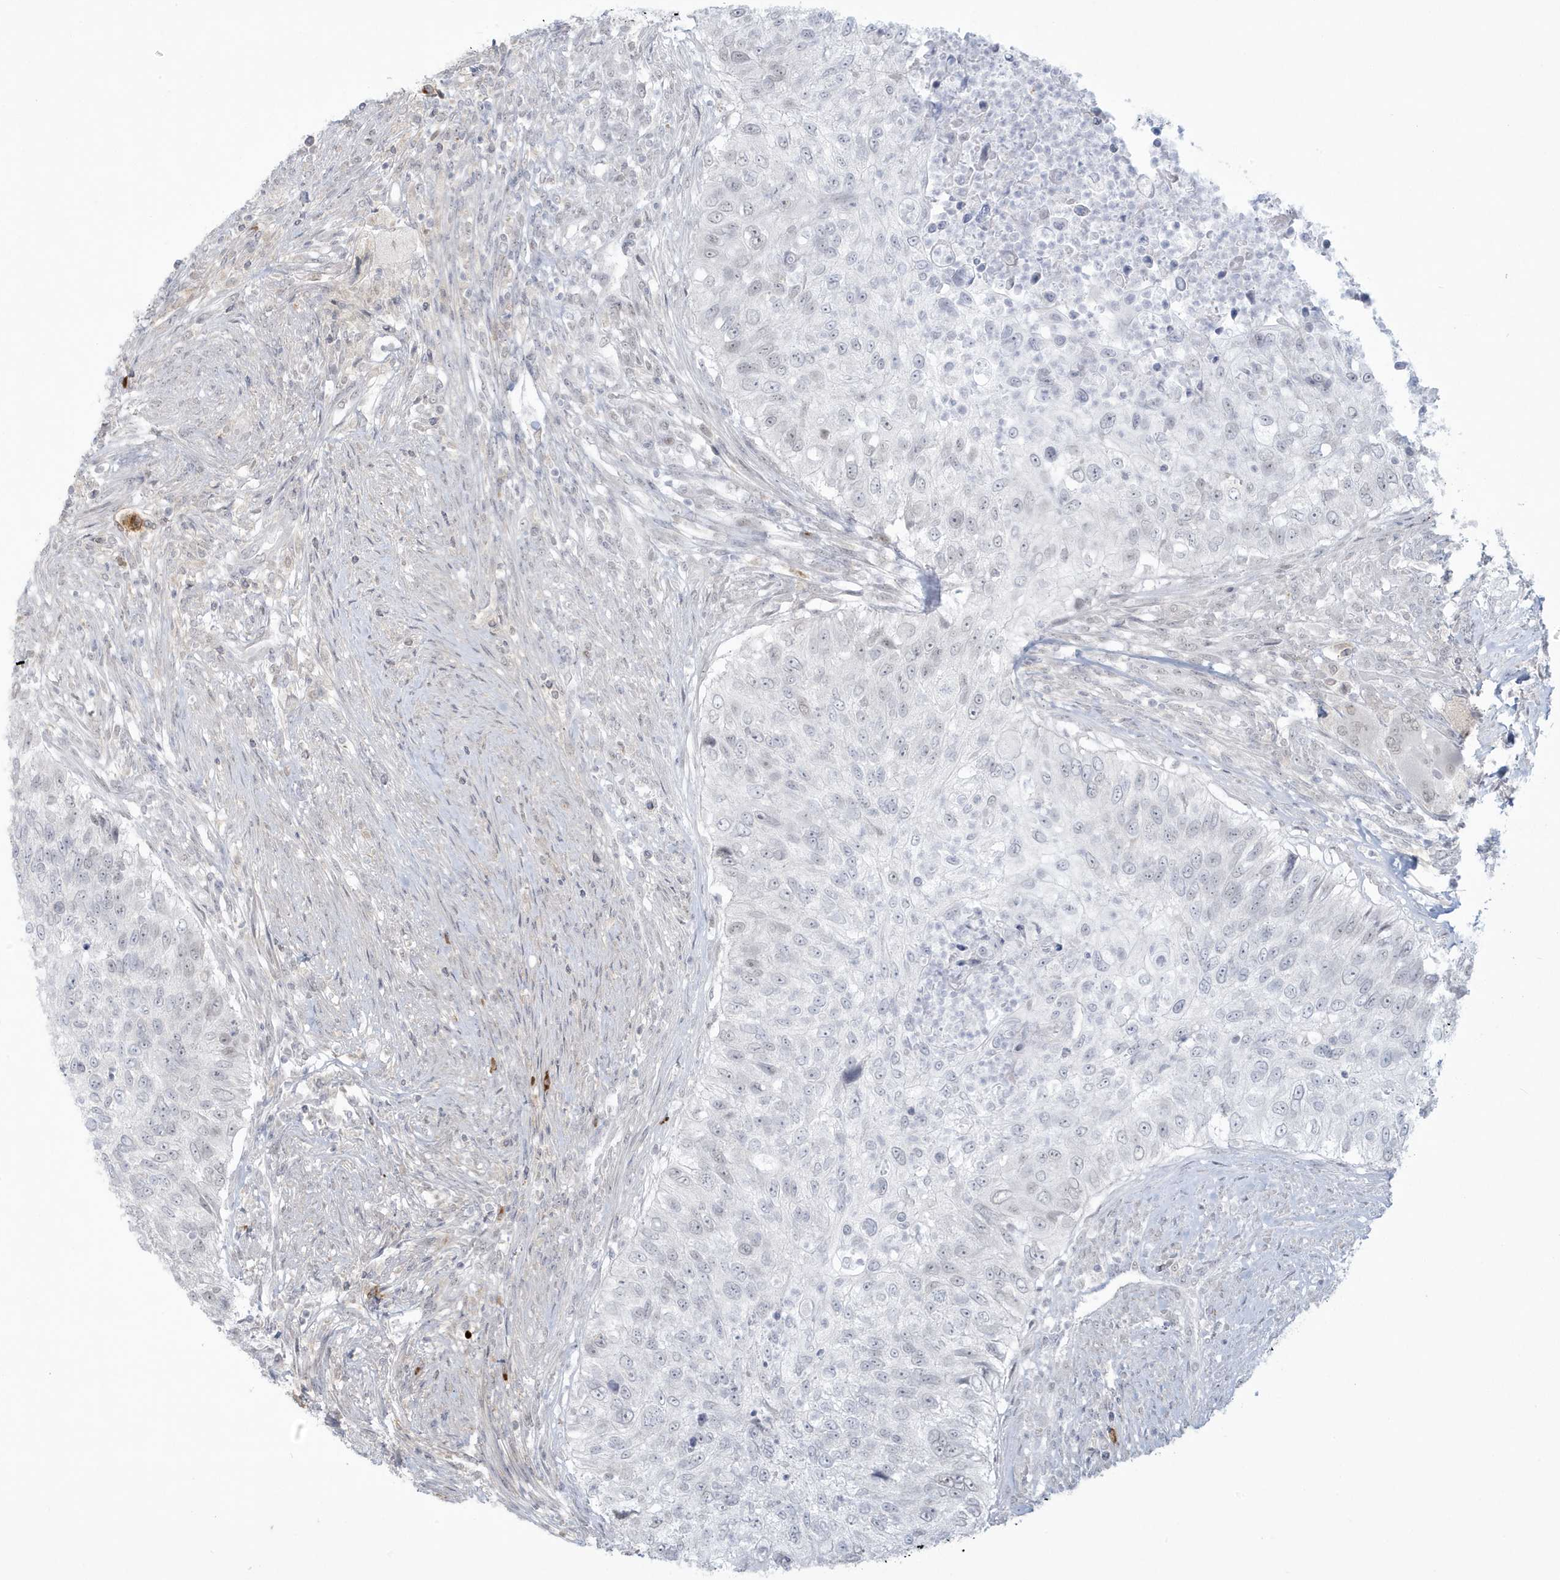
{"staining": {"intensity": "negative", "quantity": "none", "location": "none"}, "tissue": "urothelial cancer", "cell_type": "Tumor cells", "image_type": "cancer", "snomed": [{"axis": "morphology", "description": "Urothelial carcinoma, High grade"}, {"axis": "topography", "description": "Urinary bladder"}], "caption": "Tumor cells are negative for protein expression in human urothelial cancer.", "gene": "HERC6", "patient": {"sex": "female", "age": 60}}